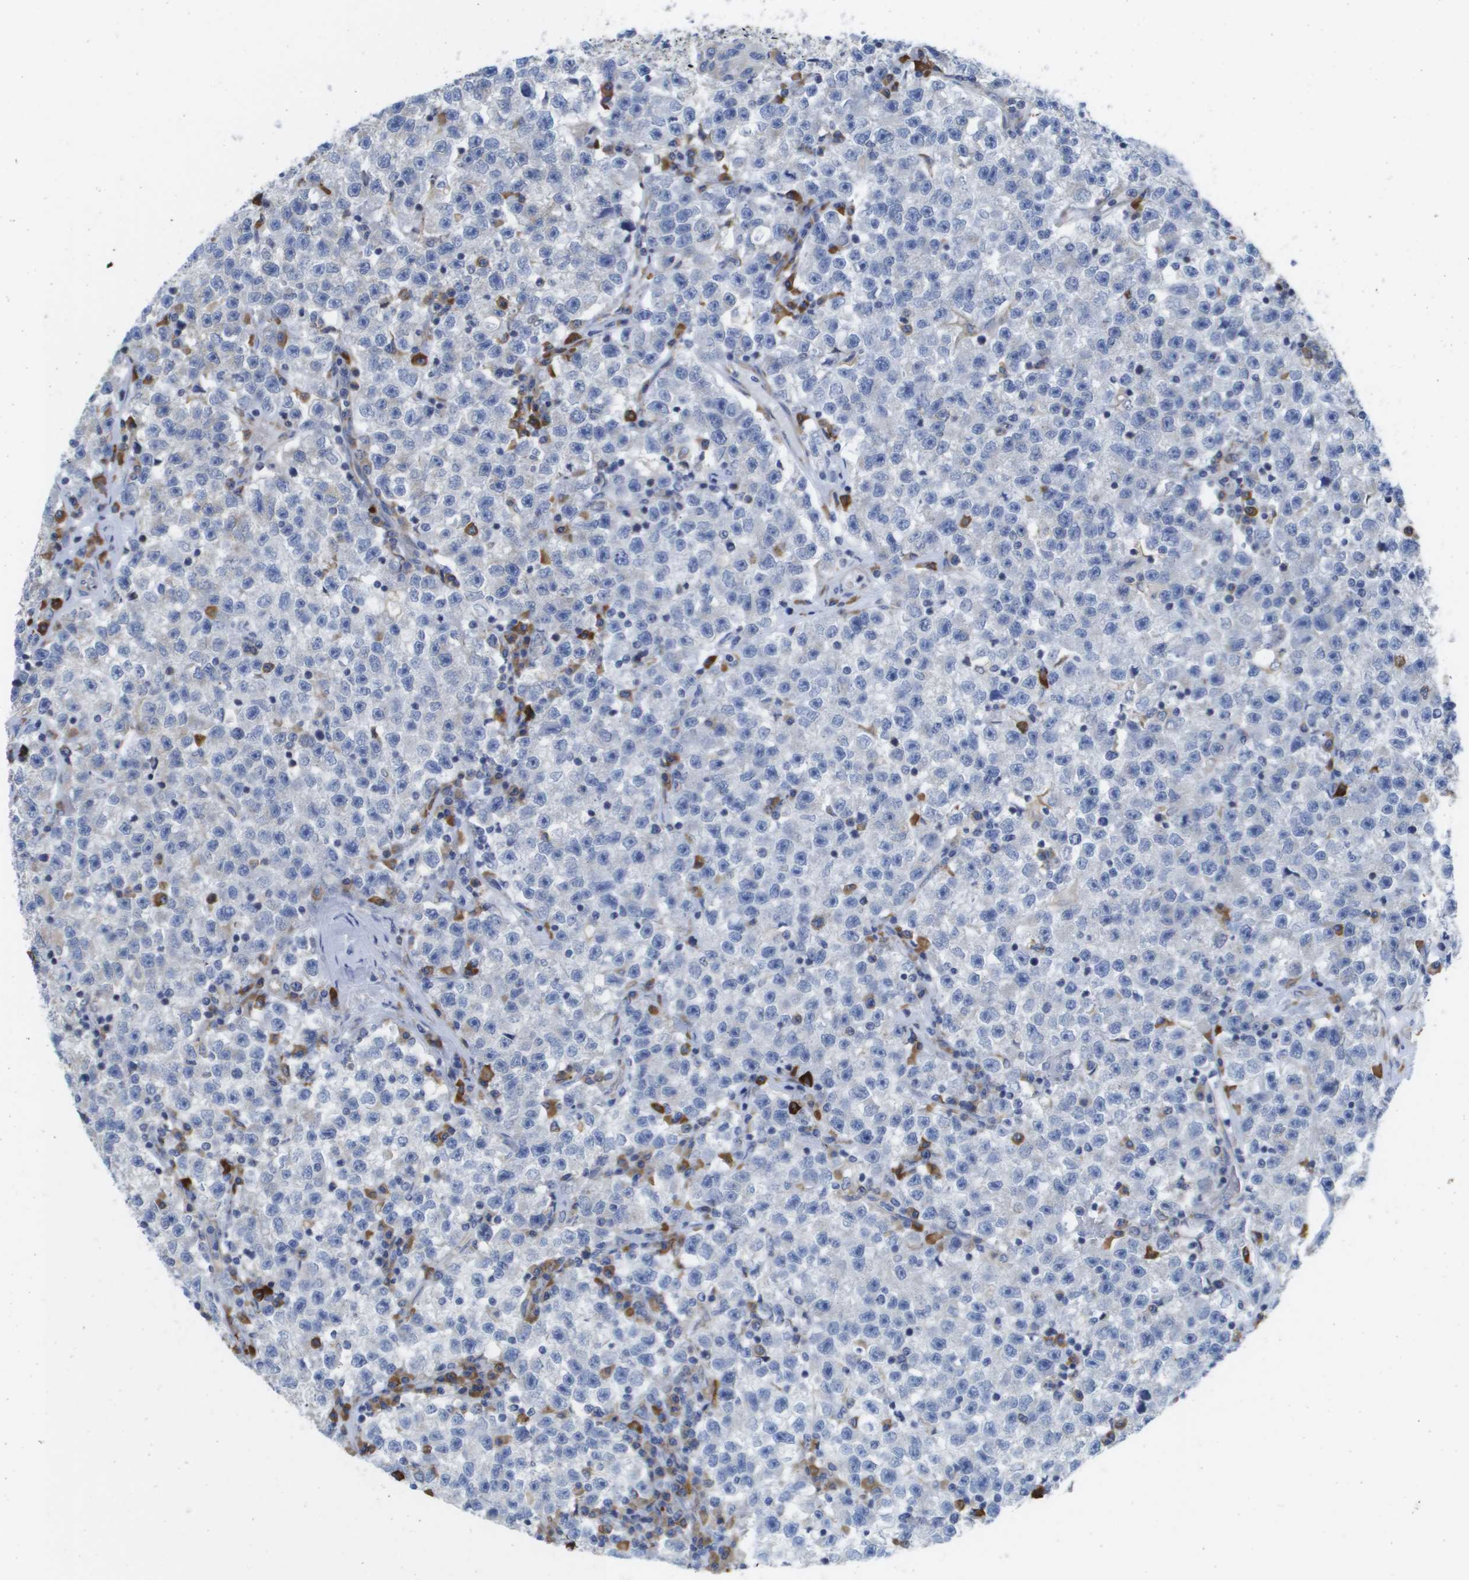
{"staining": {"intensity": "negative", "quantity": "none", "location": "none"}, "tissue": "testis cancer", "cell_type": "Tumor cells", "image_type": "cancer", "snomed": [{"axis": "morphology", "description": "Seminoma, NOS"}, {"axis": "topography", "description": "Testis"}], "caption": "The image exhibits no staining of tumor cells in testis cancer.", "gene": "SDR42E1", "patient": {"sex": "male", "age": 22}}